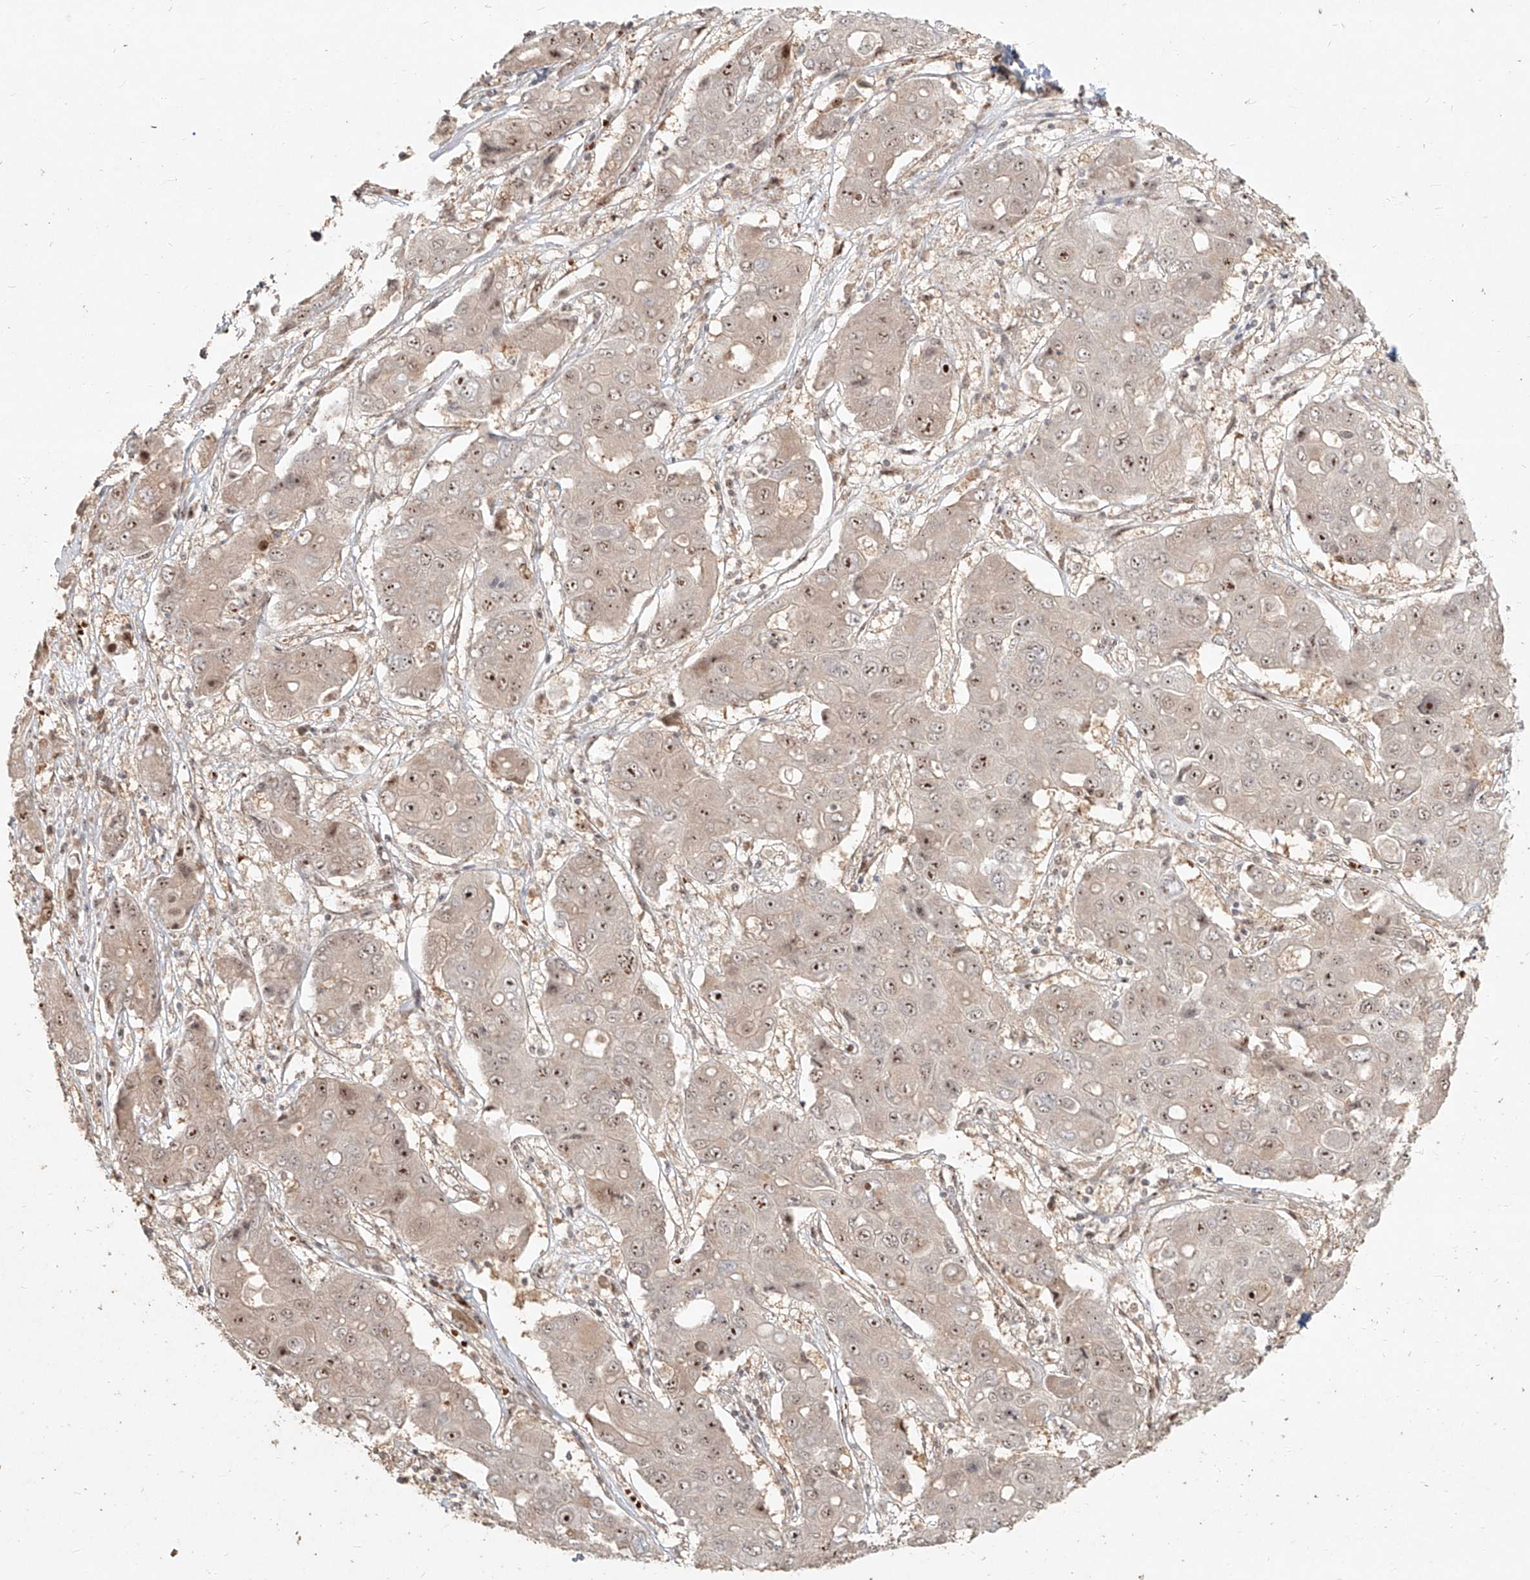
{"staining": {"intensity": "weak", "quantity": "25%-75%", "location": "nuclear"}, "tissue": "liver cancer", "cell_type": "Tumor cells", "image_type": "cancer", "snomed": [{"axis": "morphology", "description": "Cholangiocarcinoma"}, {"axis": "topography", "description": "Liver"}], "caption": "Human liver cancer (cholangiocarcinoma) stained with a protein marker exhibits weak staining in tumor cells.", "gene": "BYSL", "patient": {"sex": "male", "age": 67}}